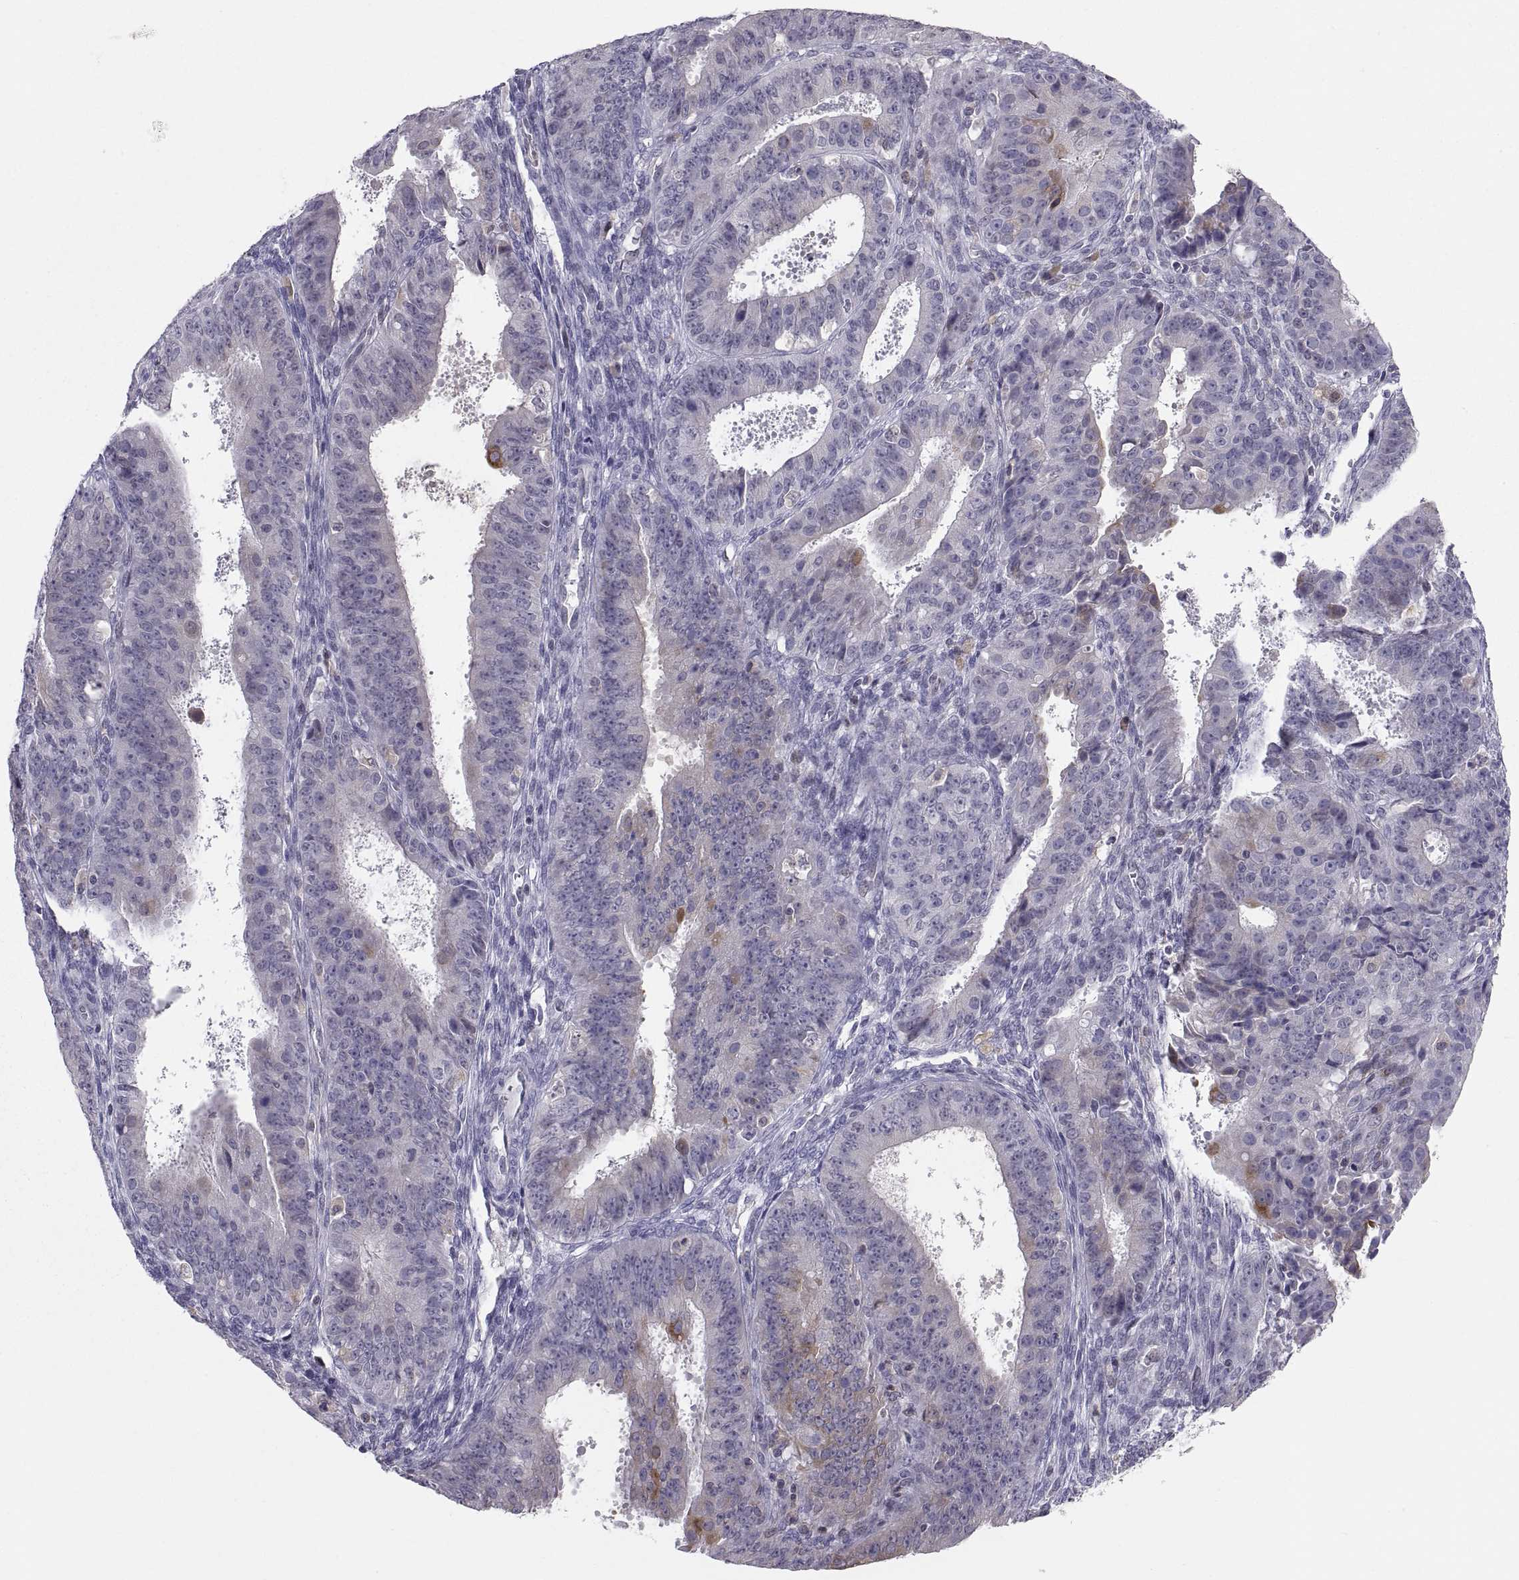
{"staining": {"intensity": "negative", "quantity": "none", "location": "none"}, "tissue": "ovarian cancer", "cell_type": "Tumor cells", "image_type": "cancer", "snomed": [{"axis": "morphology", "description": "Carcinoma, endometroid"}, {"axis": "topography", "description": "Ovary"}], "caption": "Histopathology image shows no protein expression in tumor cells of ovarian cancer tissue.", "gene": "ERO1A", "patient": {"sex": "female", "age": 42}}